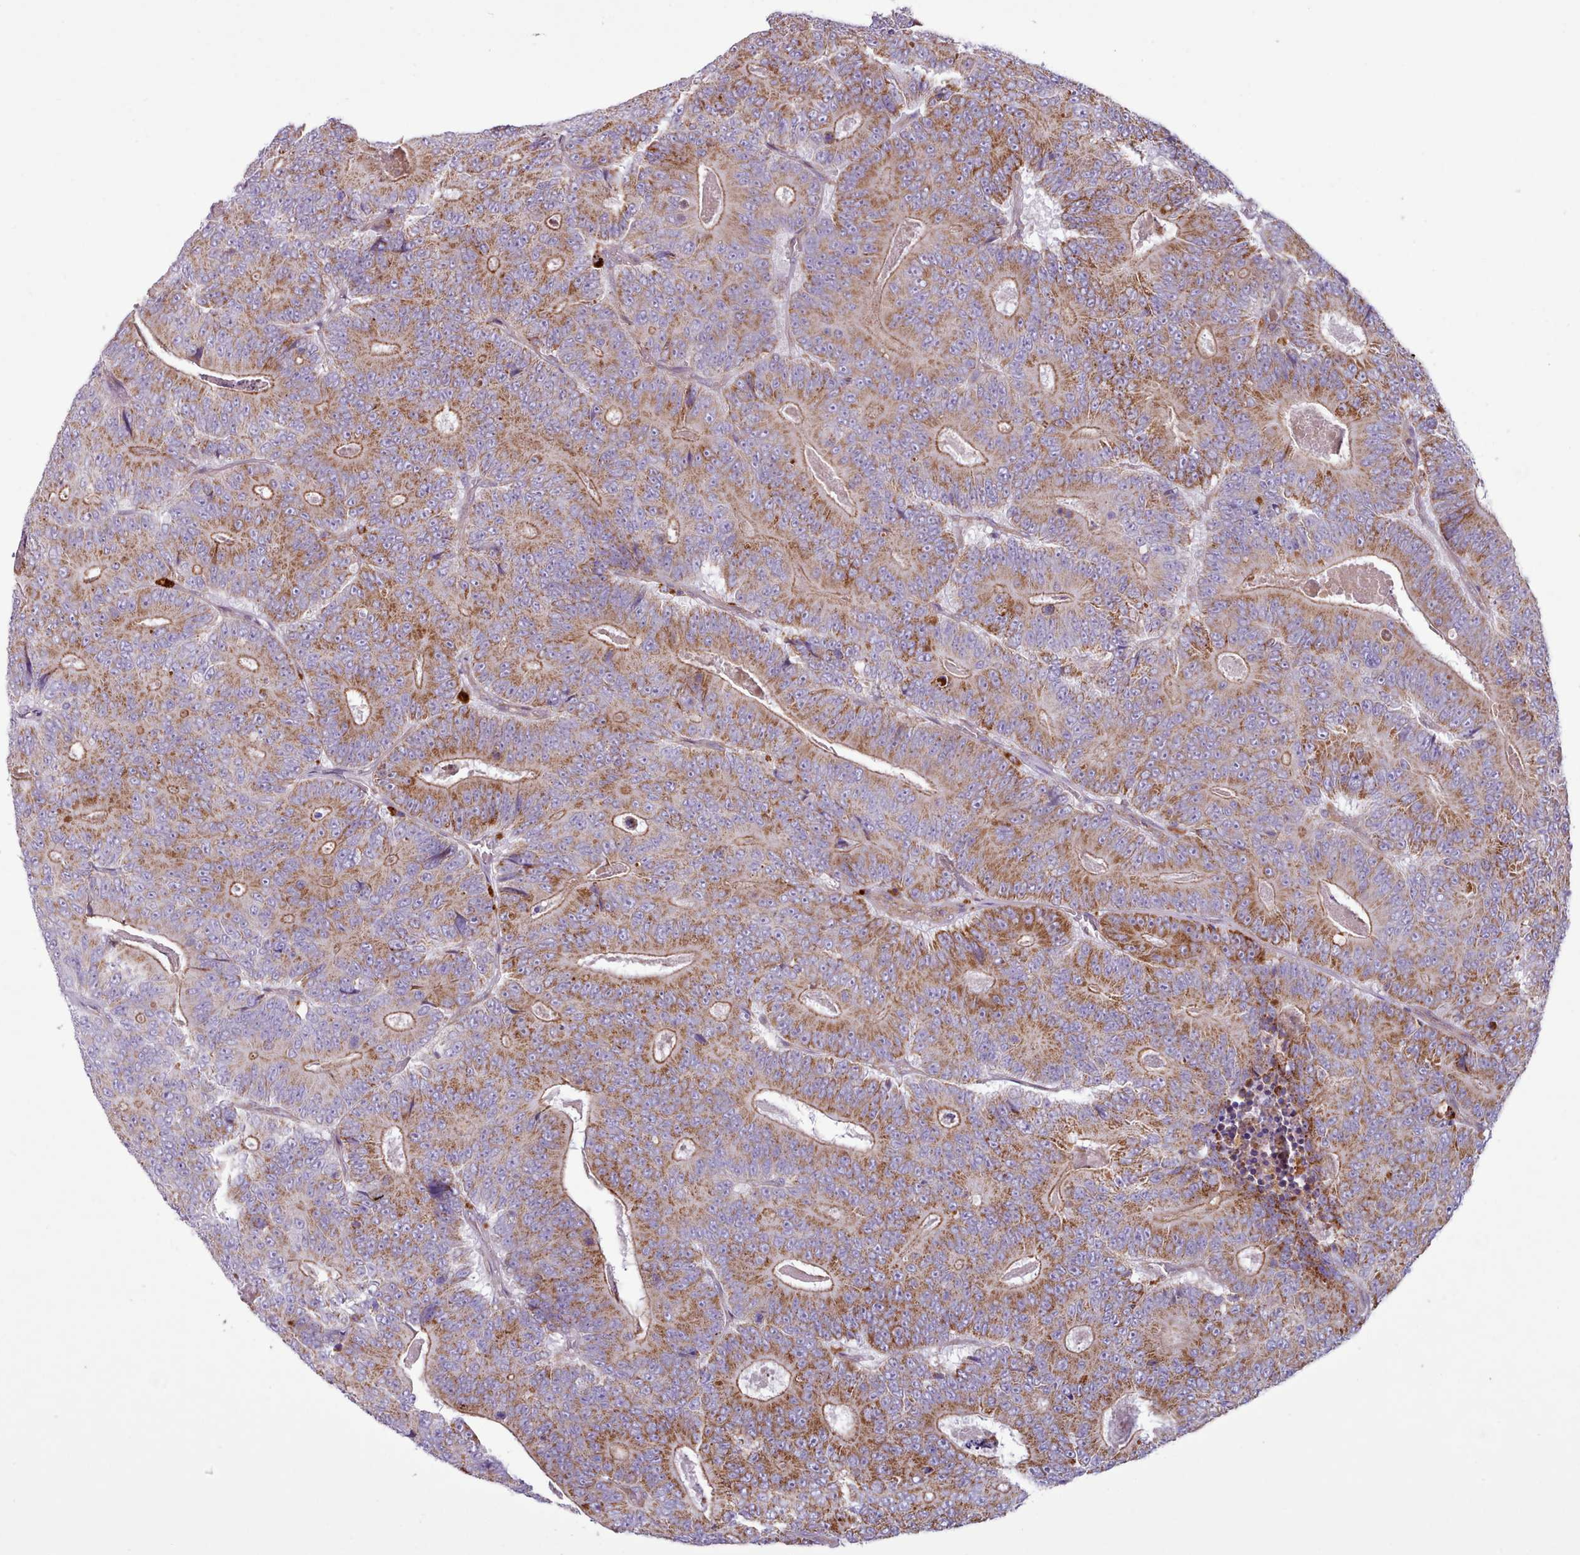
{"staining": {"intensity": "moderate", "quantity": ">75%", "location": "cytoplasmic/membranous"}, "tissue": "colorectal cancer", "cell_type": "Tumor cells", "image_type": "cancer", "snomed": [{"axis": "morphology", "description": "Adenocarcinoma, NOS"}, {"axis": "topography", "description": "Colon"}], "caption": "The histopathology image displays a brown stain indicating the presence of a protein in the cytoplasmic/membranous of tumor cells in colorectal cancer.", "gene": "TENT4B", "patient": {"sex": "male", "age": 83}}